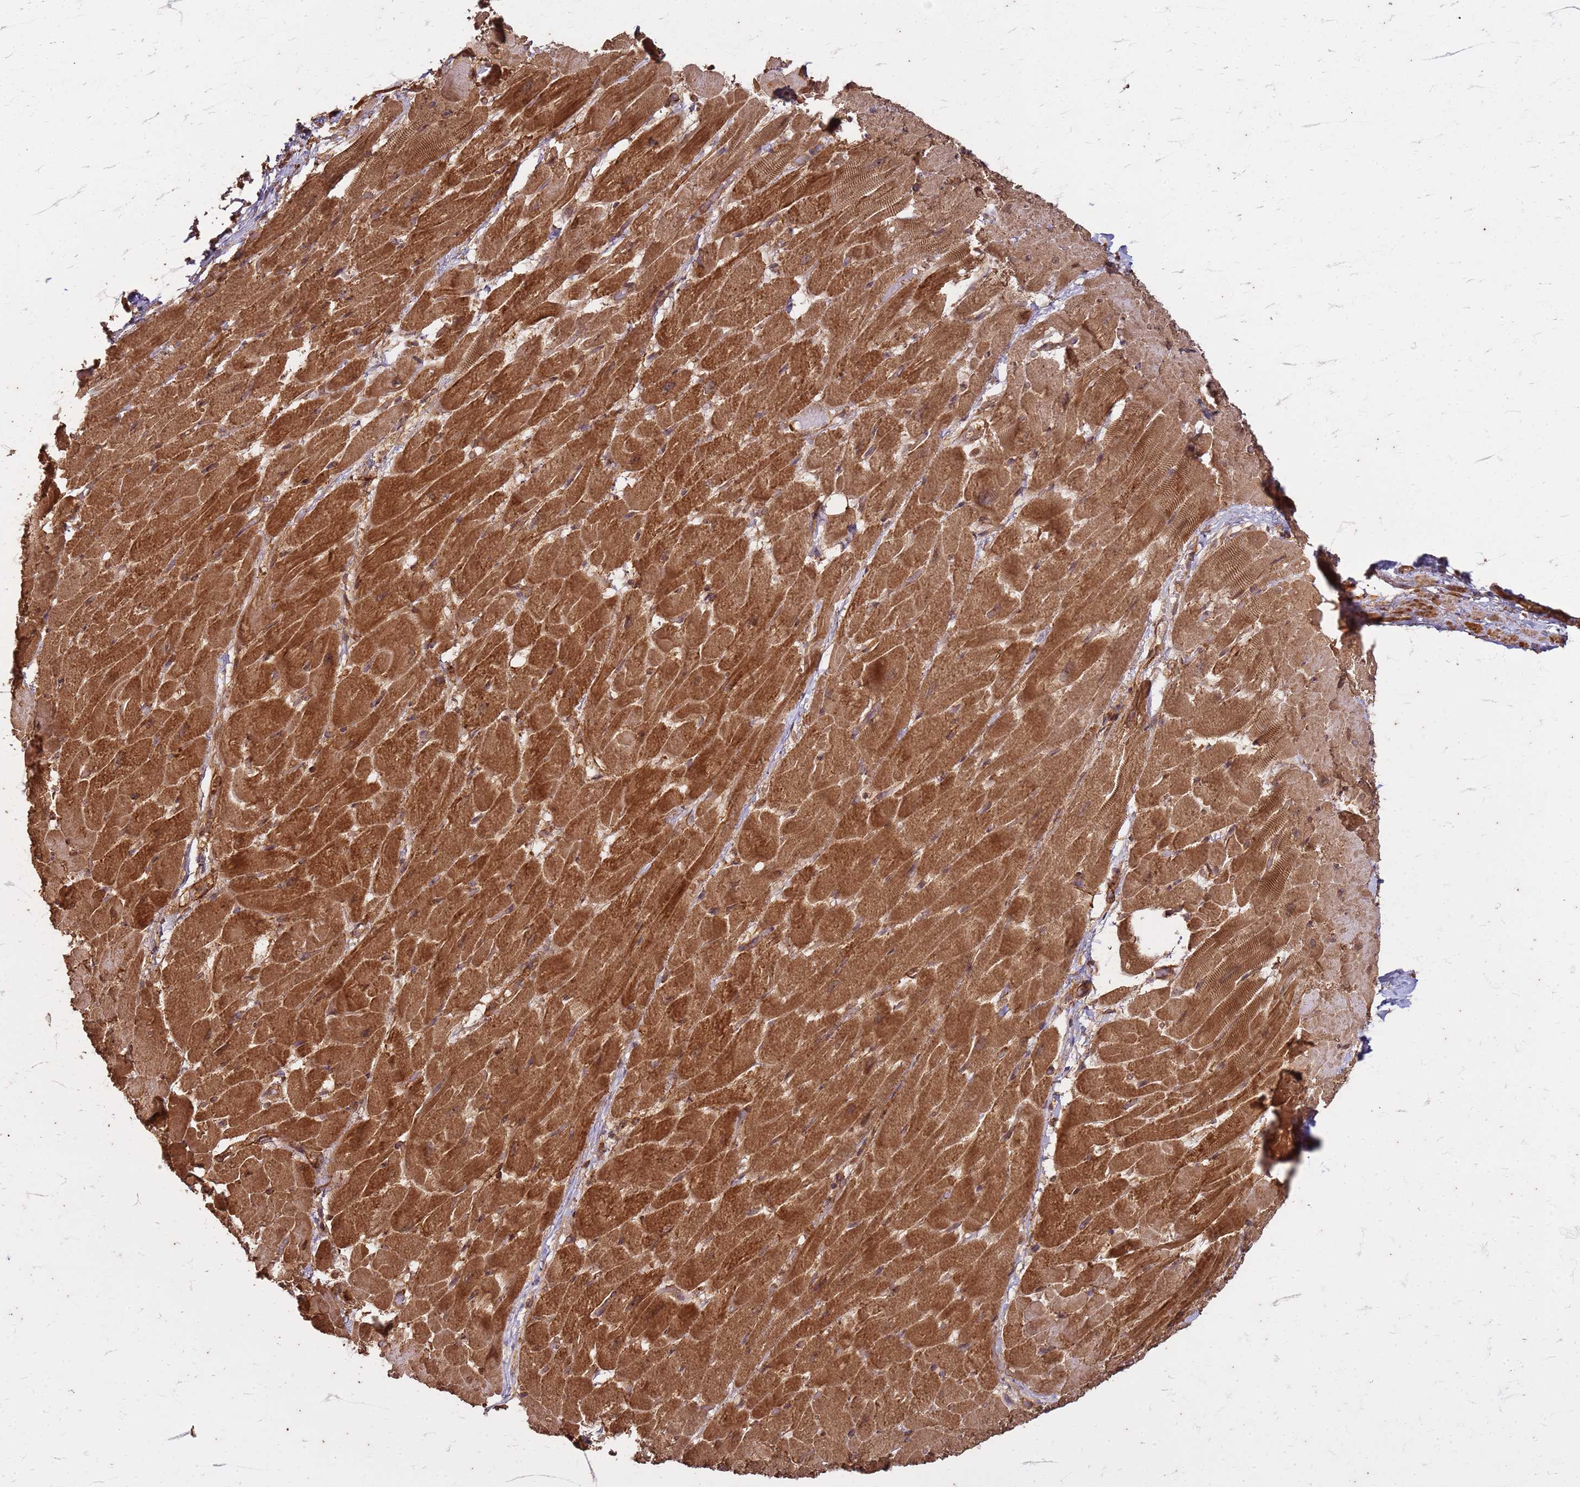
{"staining": {"intensity": "strong", "quantity": ">75%", "location": "cytoplasmic/membranous"}, "tissue": "heart muscle", "cell_type": "Cardiomyocytes", "image_type": "normal", "snomed": [{"axis": "morphology", "description": "Normal tissue, NOS"}, {"axis": "topography", "description": "Heart"}], "caption": "Strong cytoplasmic/membranous expression for a protein is seen in about >75% of cardiomyocytes of normal heart muscle using immunohistochemistry.", "gene": "KIF26A", "patient": {"sex": "male", "age": 37}}